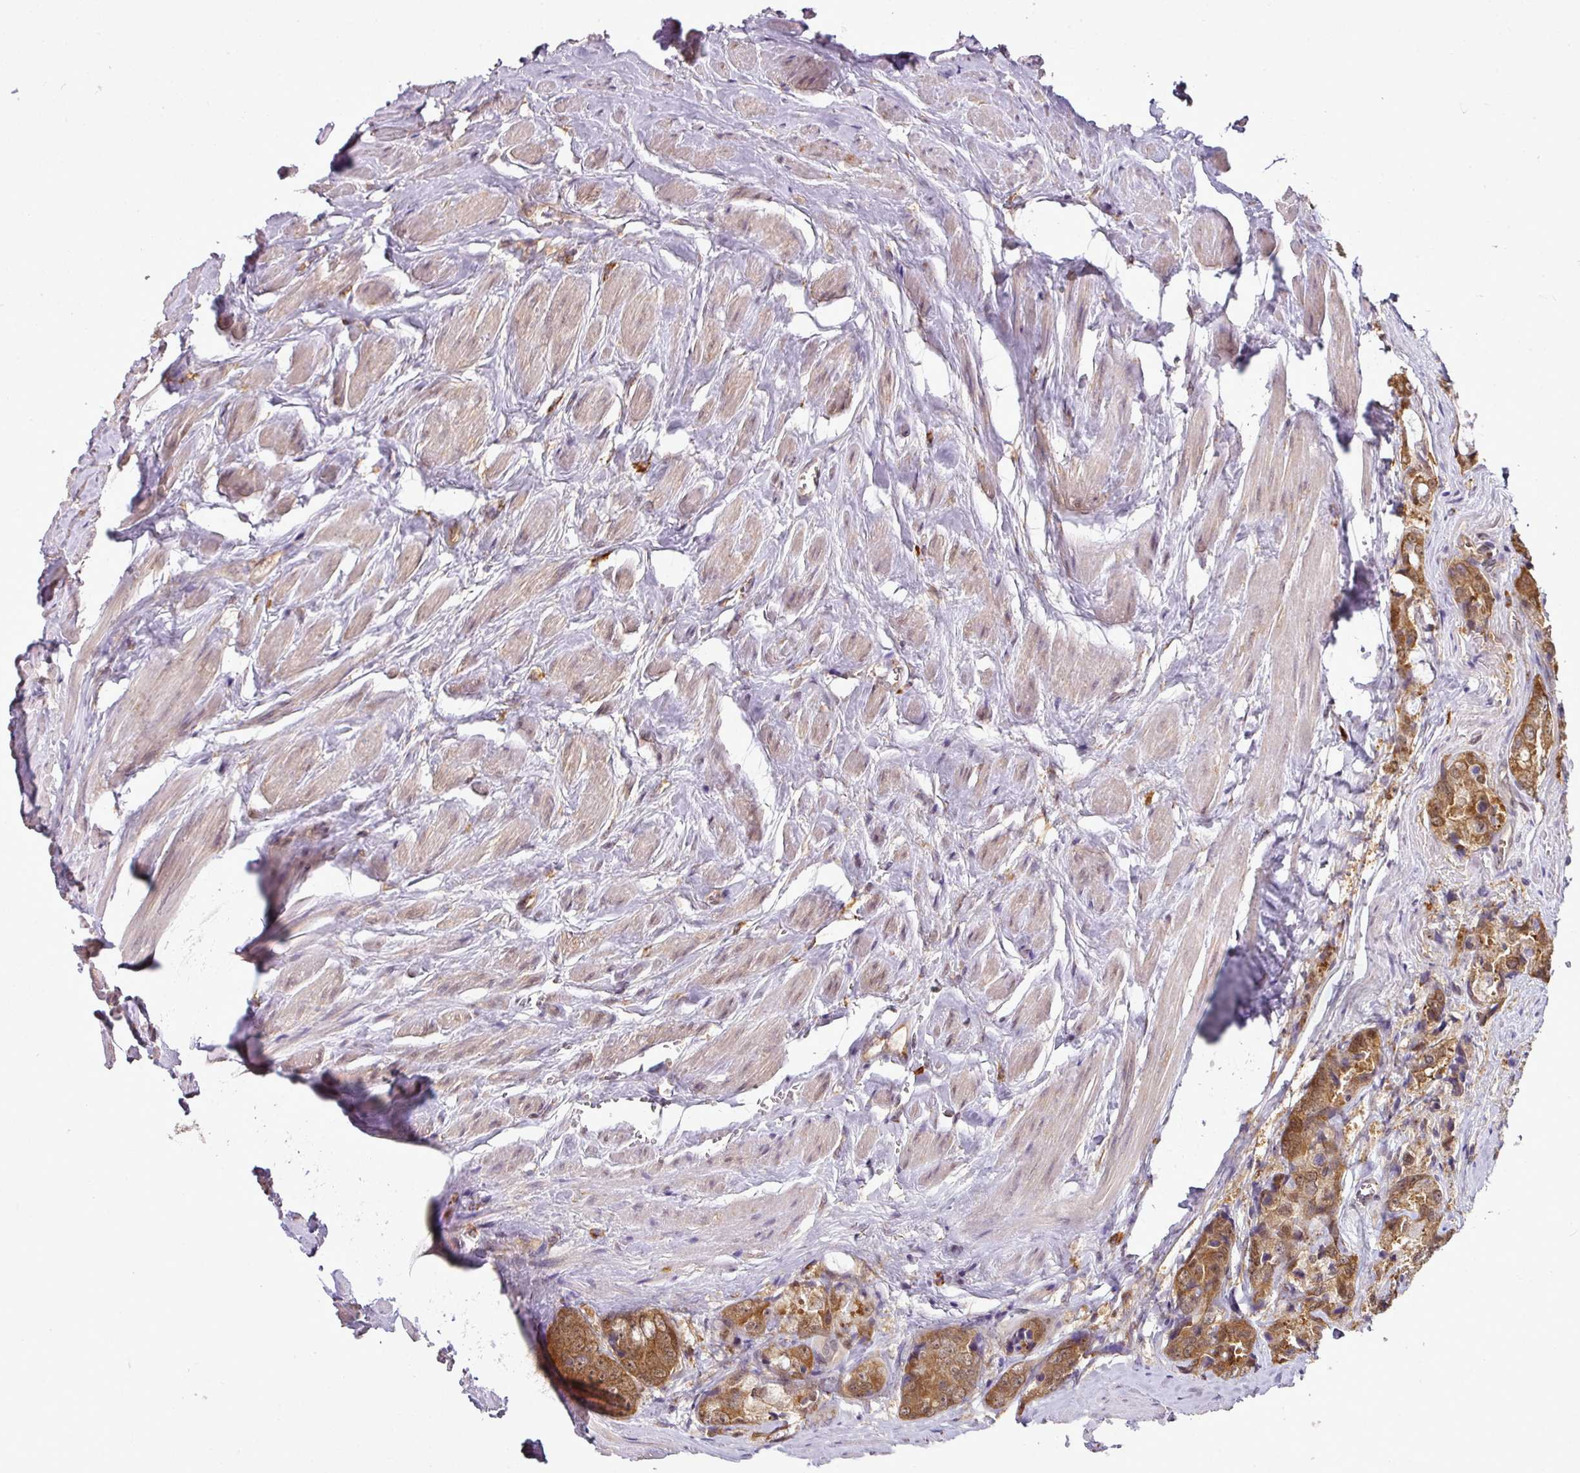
{"staining": {"intensity": "moderate", "quantity": ">75%", "location": "cytoplasmic/membranous"}, "tissue": "prostate cancer", "cell_type": "Tumor cells", "image_type": "cancer", "snomed": [{"axis": "morphology", "description": "Adenocarcinoma, Low grade"}, {"axis": "topography", "description": "Prostate"}], "caption": "A brown stain shows moderate cytoplasmic/membranous positivity of a protein in human prostate cancer (low-grade adenocarcinoma) tumor cells.", "gene": "RBM4B", "patient": {"sex": "male", "age": 68}}